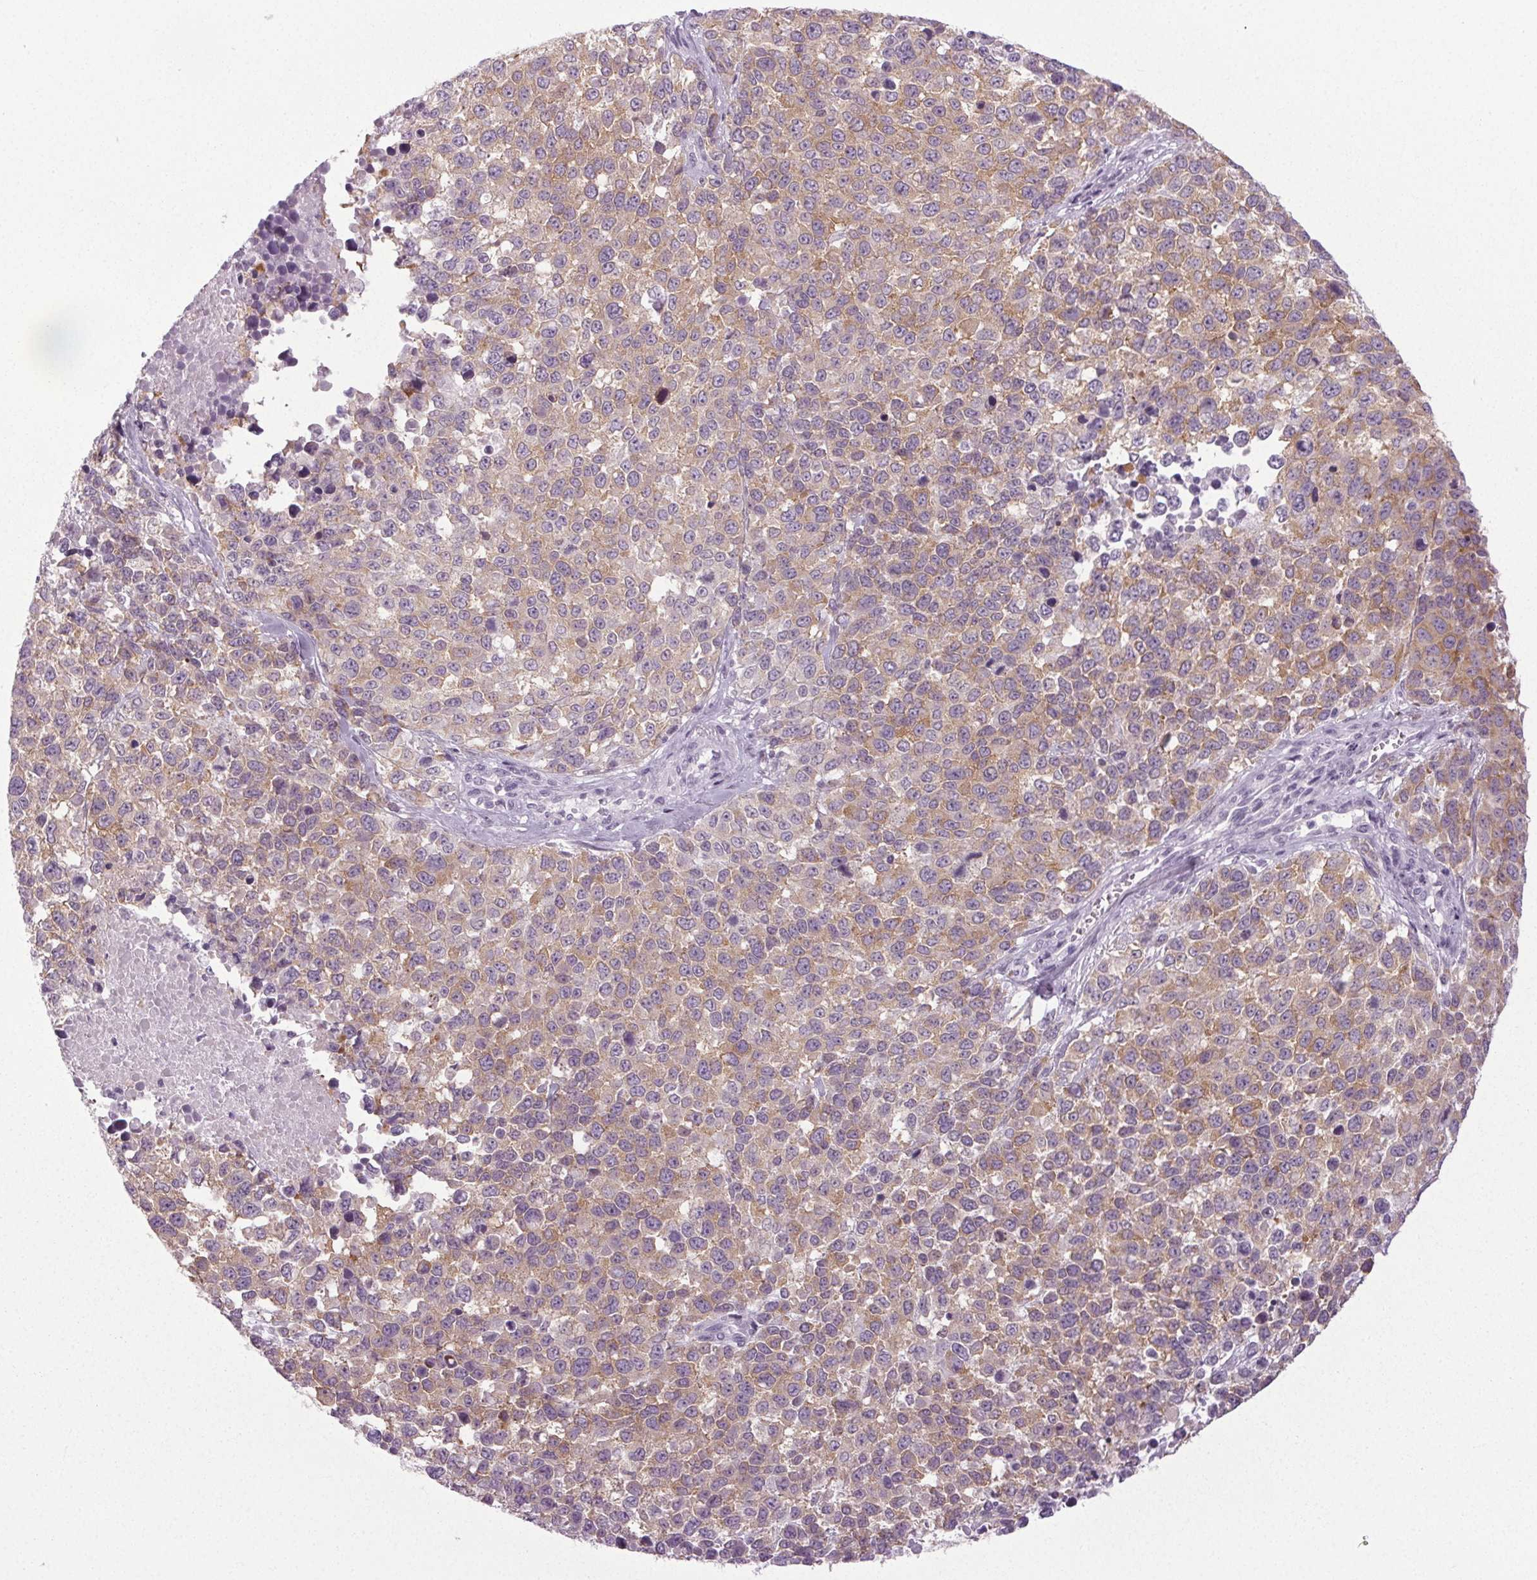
{"staining": {"intensity": "moderate", "quantity": "25%-75%", "location": "cytoplasmic/membranous"}, "tissue": "melanoma", "cell_type": "Tumor cells", "image_type": "cancer", "snomed": [{"axis": "morphology", "description": "Malignant melanoma, Metastatic site"}, {"axis": "topography", "description": "Skin"}], "caption": "Human malignant melanoma (metastatic site) stained with a brown dye reveals moderate cytoplasmic/membranous positive staining in approximately 25%-75% of tumor cells.", "gene": "IGF2BP1", "patient": {"sex": "male", "age": 84}}